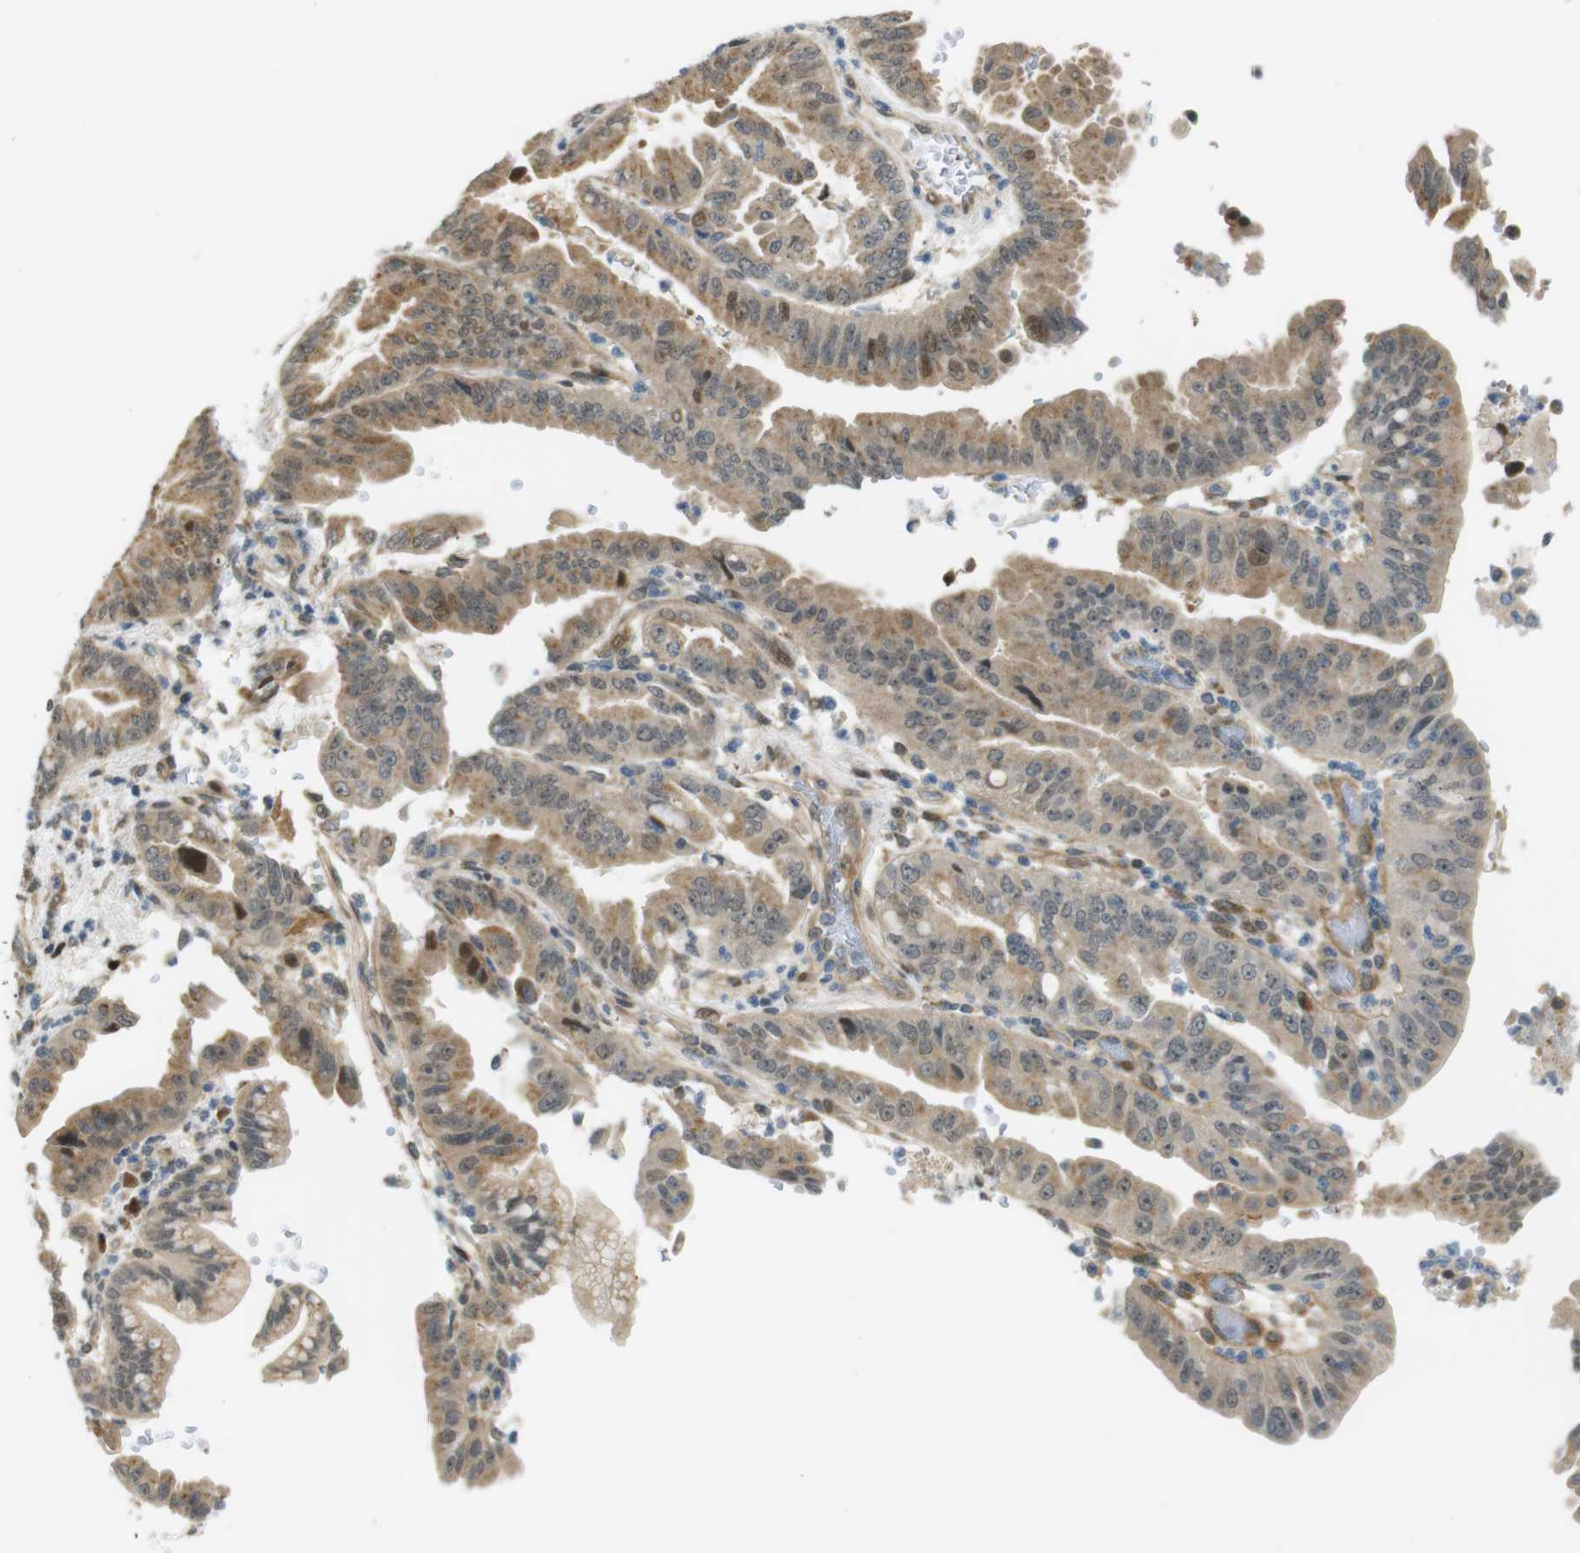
{"staining": {"intensity": "moderate", "quantity": ">75%", "location": "cytoplasmic/membranous,nuclear"}, "tissue": "pancreatic cancer", "cell_type": "Tumor cells", "image_type": "cancer", "snomed": [{"axis": "morphology", "description": "Adenocarcinoma, NOS"}, {"axis": "topography", "description": "Pancreas"}], "caption": "Immunohistochemistry (IHC) image of human pancreatic adenocarcinoma stained for a protein (brown), which displays medium levels of moderate cytoplasmic/membranous and nuclear staining in approximately >75% of tumor cells.", "gene": "TSPAN9", "patient": {"sex": "male", "age": 70}}